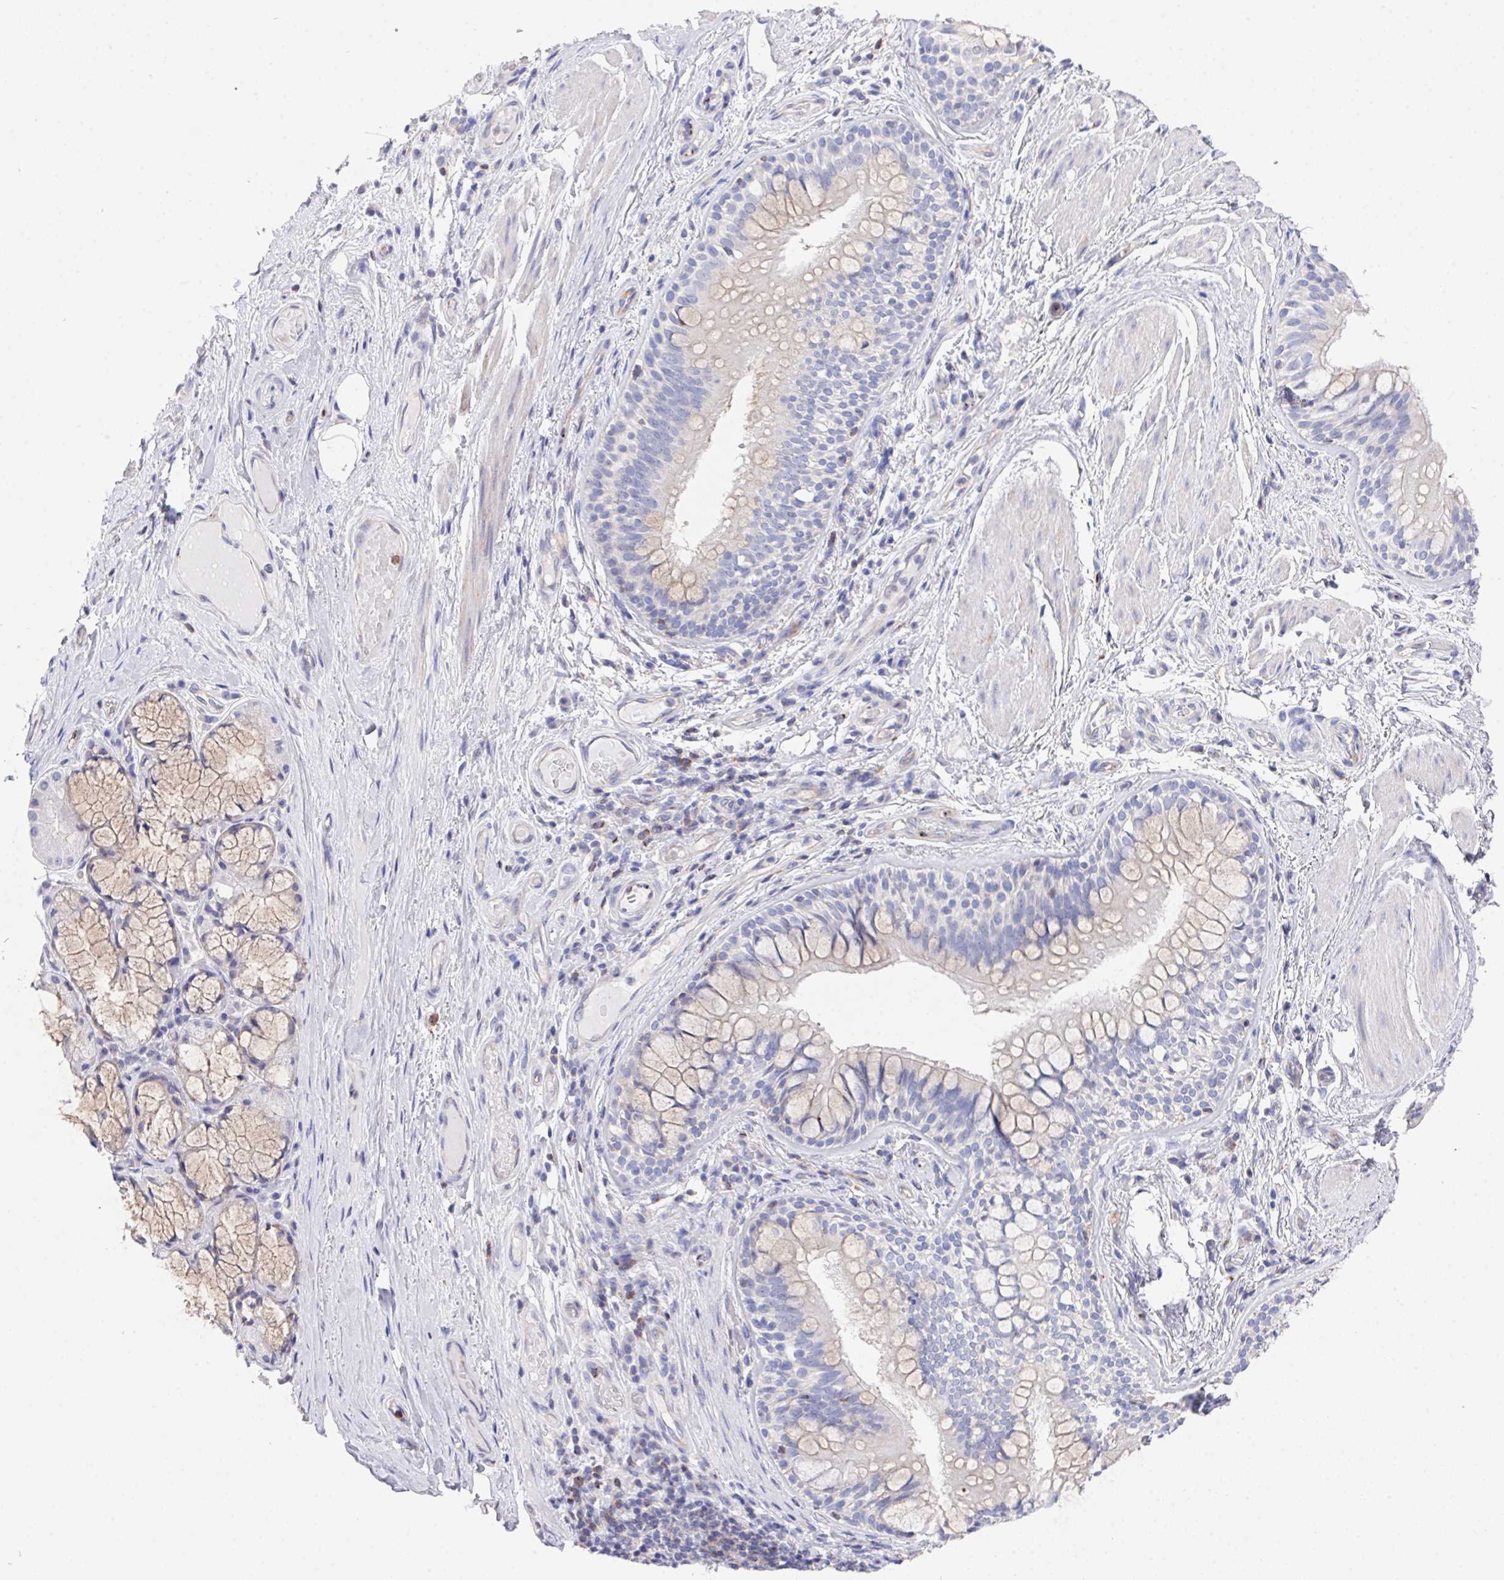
{"staining": {"intensity": "negative", "quantity": "none", "location": "none"}, "tissue": "adipose tissue", "cell_type": "Adipocytes", "image_type": "normal", "snomed": [{"axis": "morphology", "description": "Normal tissue, NOS"}, {"axis": "topography", "description": "Cartilage tissue"}, {"axis": "topography", "description": "Bronchus"}], "caption": "Photomicrograph shows no significant protein expression in adipocytes of benign adipose tissue.", "gene": "PRG3", "patient": {"sex": "male", "age": 64}}